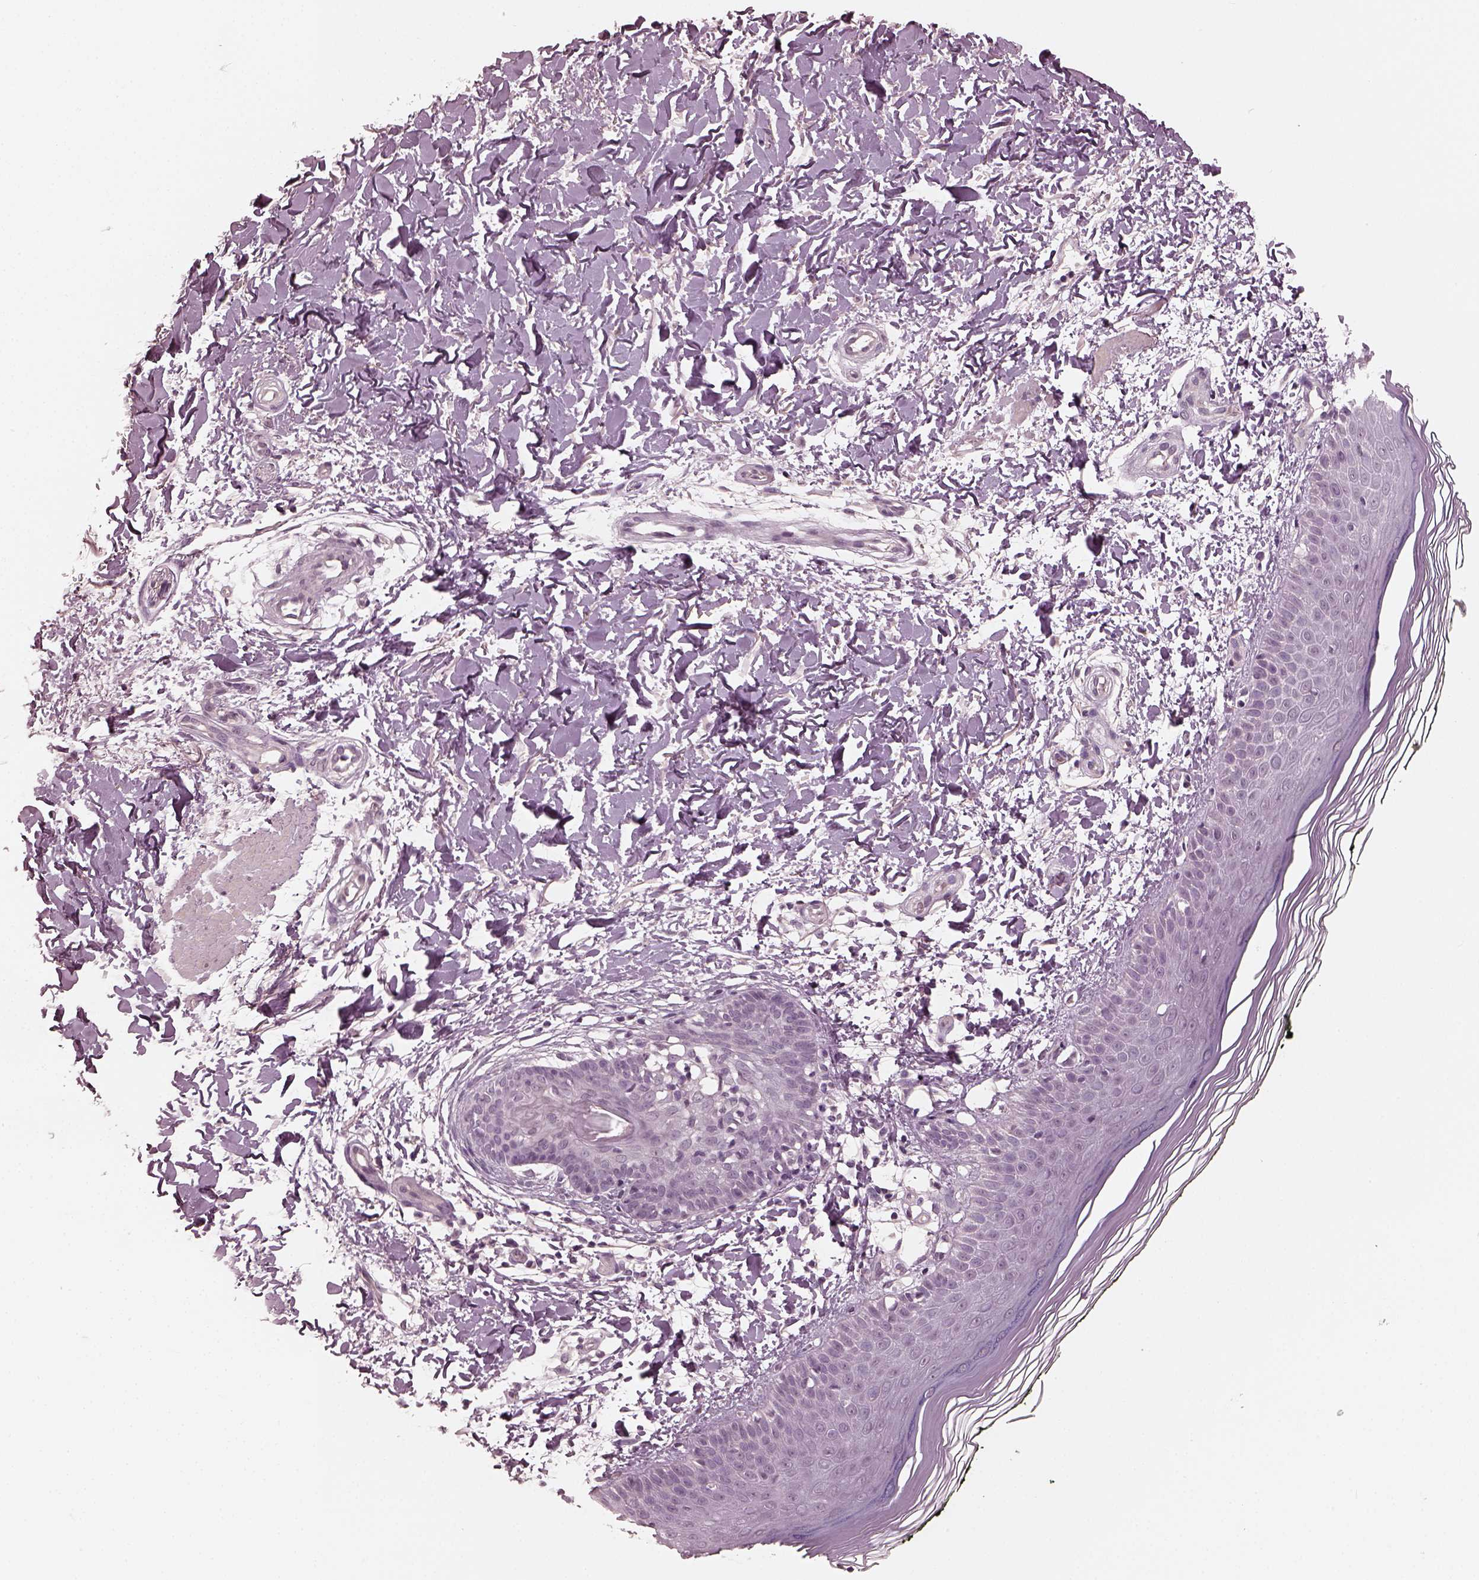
{"staining": {"intensity": "negative", "quantity": "none", "location": "none"}, "tissue": "skin", "cell_type": "Fibroblasts", "image_type": "normal", "snomed": [{"axis": "morphology", "description": "Normal tissue, NOS"}, {"axis": "topography", "description": "Skin"}], "caption": "Immunohistochemistry histopathology image of benign skin: skin stained with DAB (3,3'-diaminobenzidine) displays no significant protein staining in fibroblasts.", "gene": "OPTC", "patient": {"sex": "female", "age": 62}}